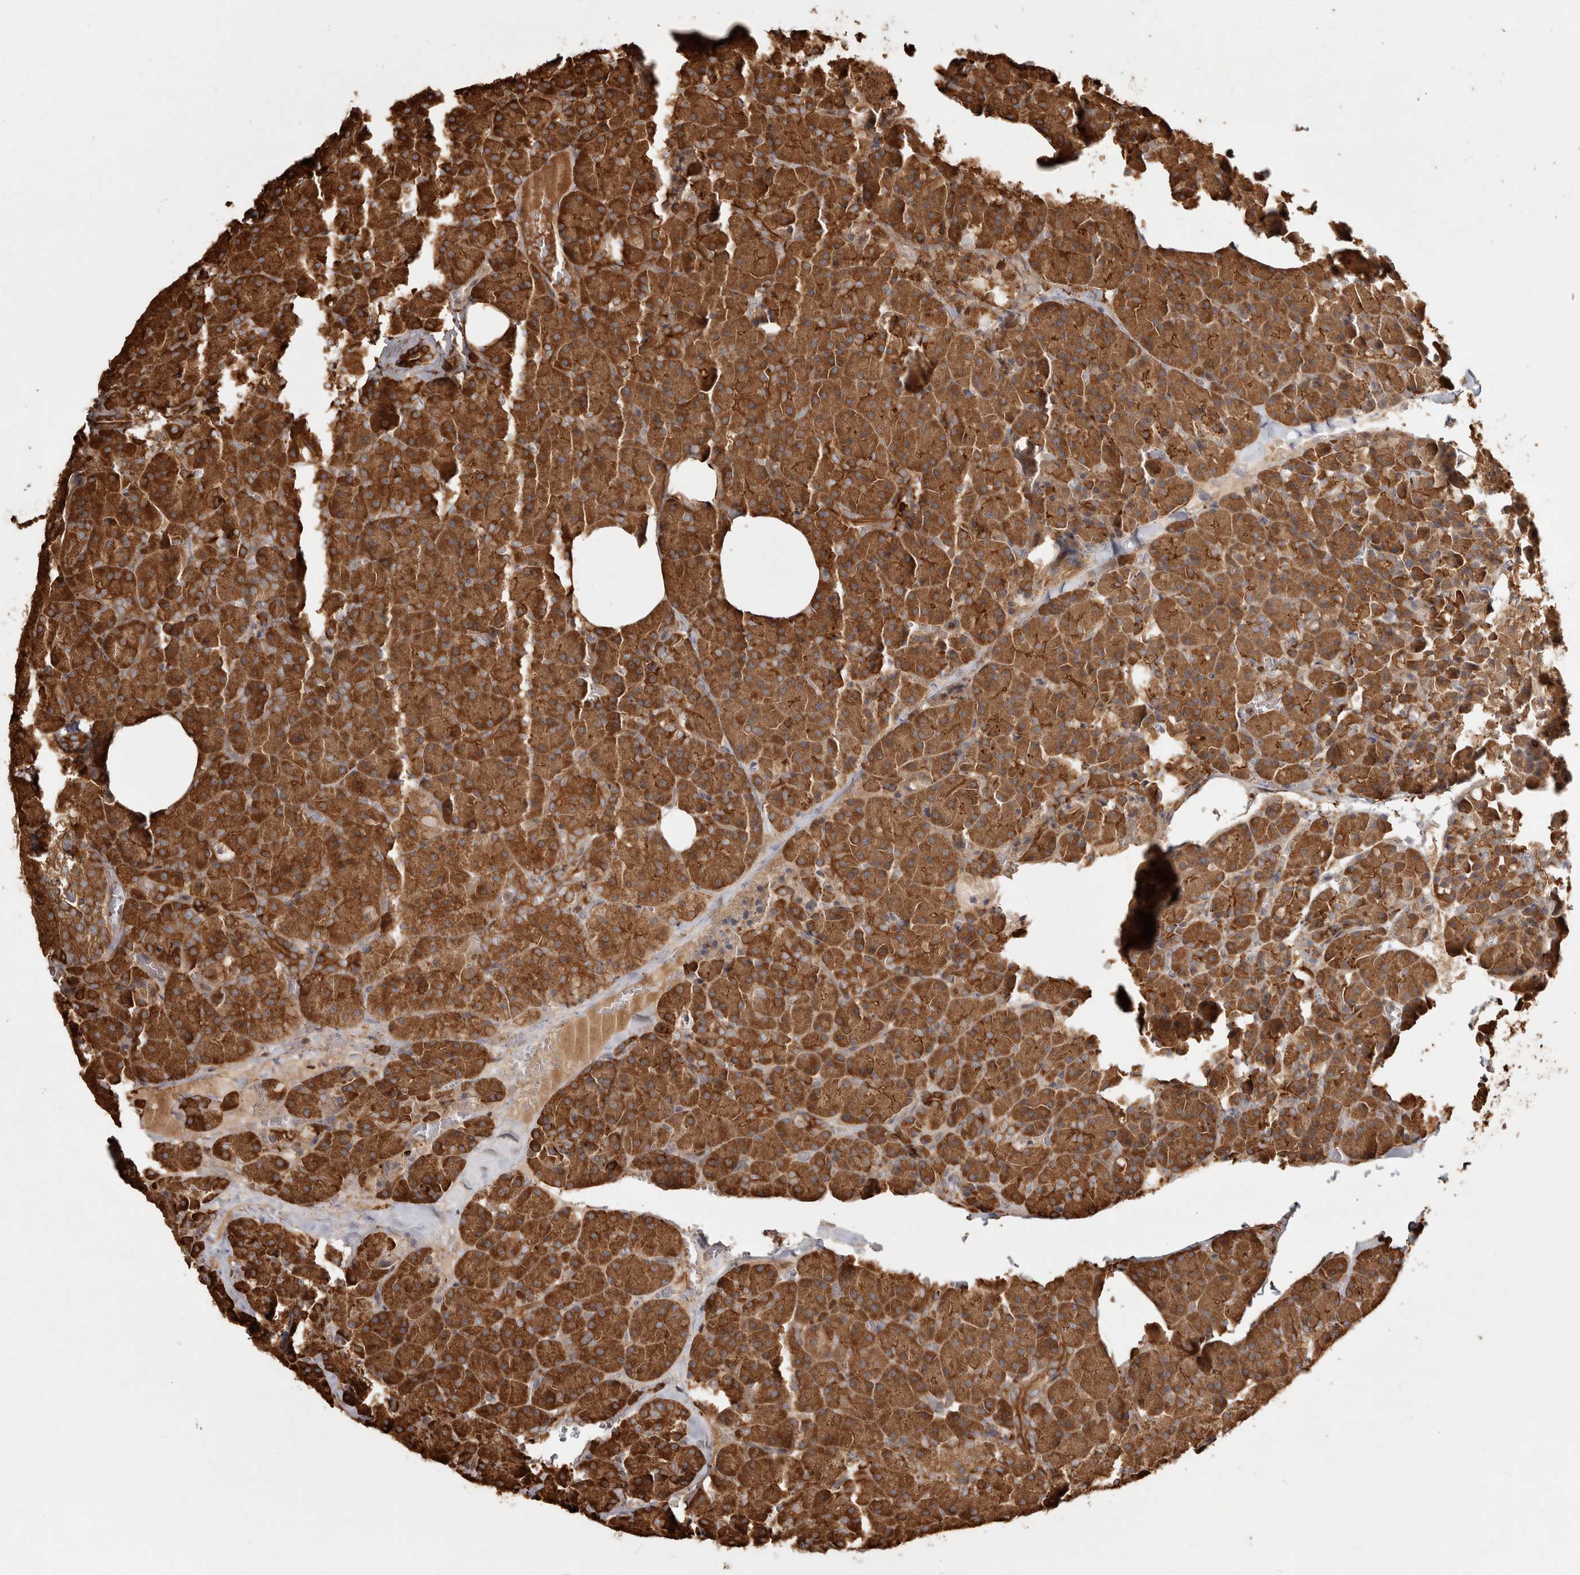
{"staining": {"intensity": "strong", "quantity": ">75%", "location": "cytoplasmic/membranous"}, "tissue": "pancreas", "cell_type": "Exocrine glandular cells", "image_type": "normal", "snomed": [{"axis": "morphology", "description": "Normal tissue, NOS"}, {"axis": "morphology", "description": "Carcinoid, malignant, NOS"}, {"axis": "topography", "description": "Pancreas"}], "caption": "Brown immunohistochemical staining in normal pancreas shows strong cytoplasmic/membranous positivity in approximately >75% of exocrine glandular cells. (DAB IHC with brightfield microscopy, high magnification).", "gene": "CAMSAP2", "patient": {"sex": "female", "age": 35}}